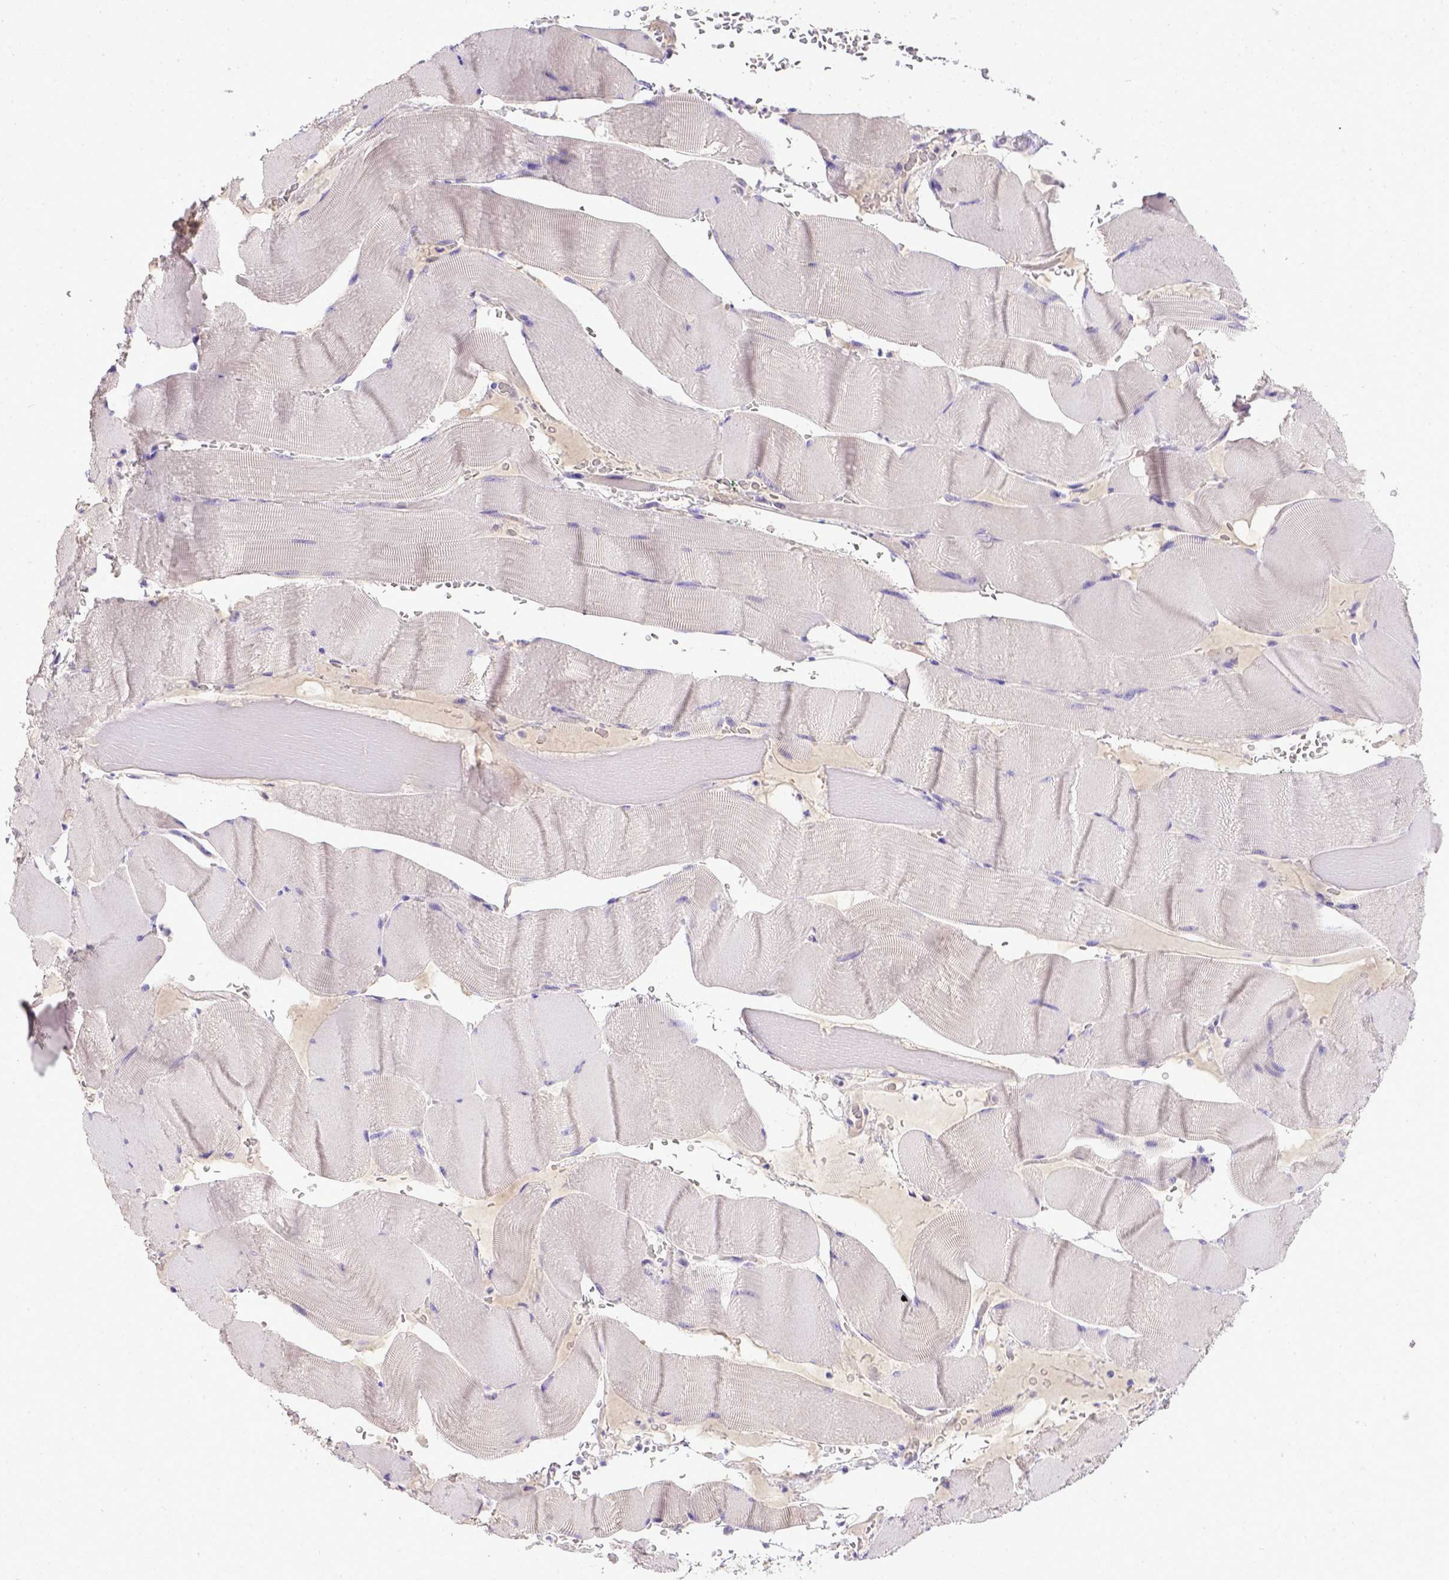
{"staining": {"intensity": "negative", "quantity": "none", "location": "none"}, "tissue": "skeletal muscle", "cell_type": "Myocytes", "image_type": "normal", "snomed": [{"axis": "morphology", "description": "Normal tissue, NOS"}, {"axis": "topography", "description": "Skeletal muscle"}], "caption": "This is an immunohistochemistry histopathology image of benign human skeletal muscle. There is no expression in myocytes.", "gene": "BTN1A1", "patient": {"sex": "male", "age": 56}}